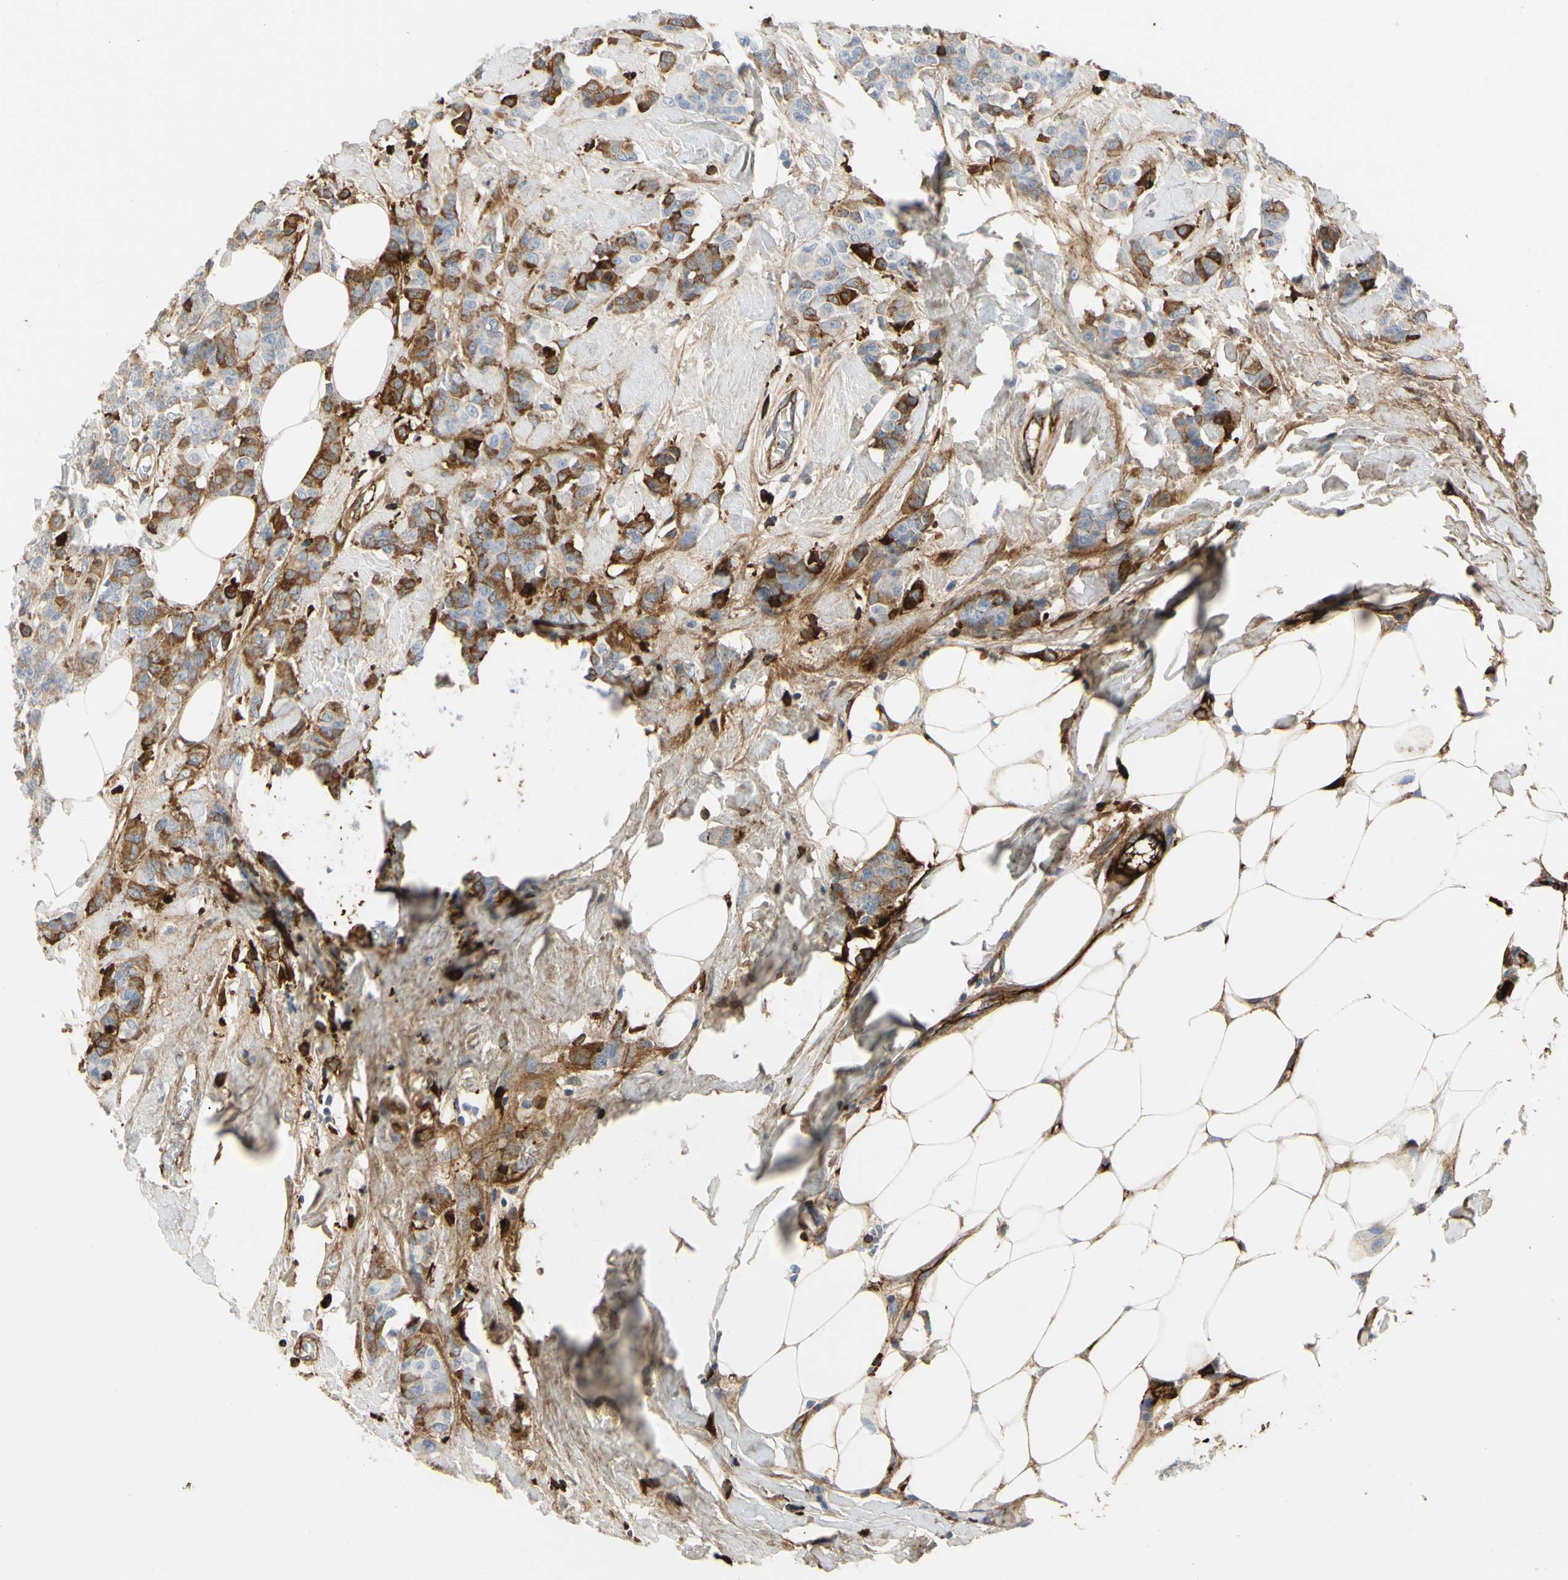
{"staining": {"intensity": "strong", "quantity": "<25%", "location": "cytoplasmic/membranous"}, "tissue": "breast cancer", "cell_type": "Tumor cells", "image_type": "cancer", "snomed": [{"axis": "morphology", "description": "Normal tissue, NOS"}, {"axis": "morphology", "description": "Duct carcinoma"}, {"axis": "topography", "description": "Breast"}], "caption": "DAB (3,3'-diaminobenzidine) immunohistochemical staining of human breast infiltrating ductal carcinoma displays strong cytoplasmic/membranous protein expression in about <25% of tumor cells.", "gene": "FGB", "patient": {"sex": "female", "age": 40}}